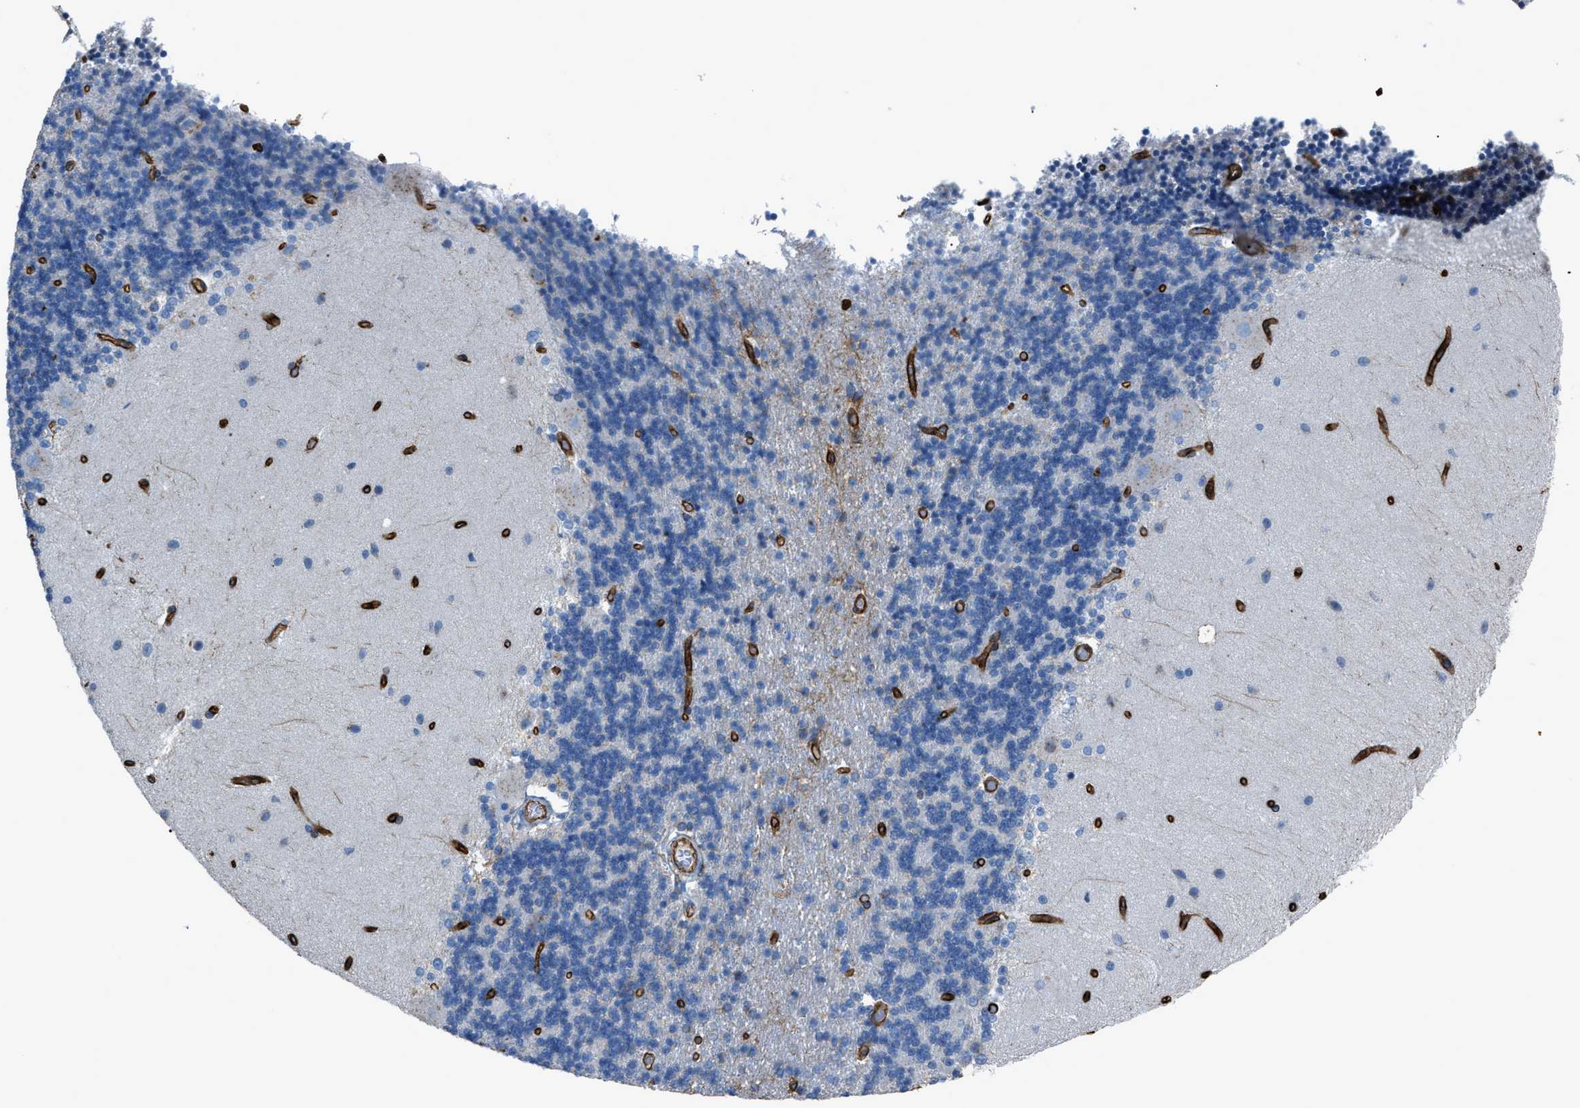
{"staining": {"intensity": "negative", "quantity": "none", "location": "none"}, "tissue": "cerebellum", "cell_type": "Cells in granular layer", "image_type": "normal", "snomed": [{"axis": "morphology", "description": "Normal tissue, NOS"}, {"axis": "topography", "description": "Cerebellum"}], "caption": "An IHC micrograph of normal cerebellum is shown. There is no staining in cells in granular layer of cerebellum.", "gene": "SLC22A15", "patient": {"sex": "female", "age": 54}}